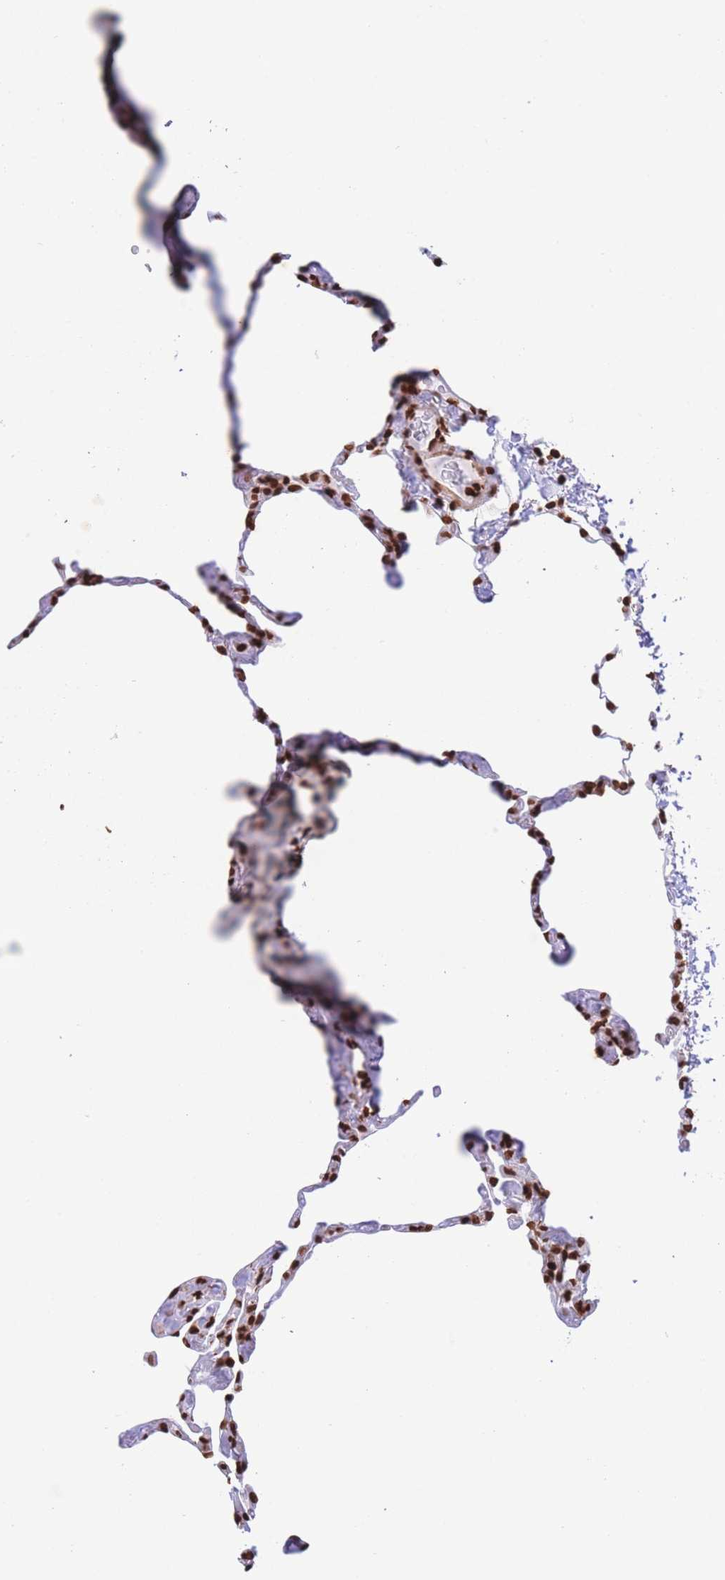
{"staining": {"intensity": "strong", "quantity": ">75%", "location": "nuclear"}, "tissue": "lung", "cell_type": "Alveolar cells", "image_type": "normal", "snomed": [{"axis": "morphology", "description": "Normal tissue, NOS"}, {"axis": "topography", "description": "Lung"}], "caption": "An IHC histopathology image of normal tissue is shown. Protein staining in brown highlights strong nuclear positivity in lung within alveolar cells.", "gene": "H2BC10", "patient": {"sex": "male", "age": 65}}